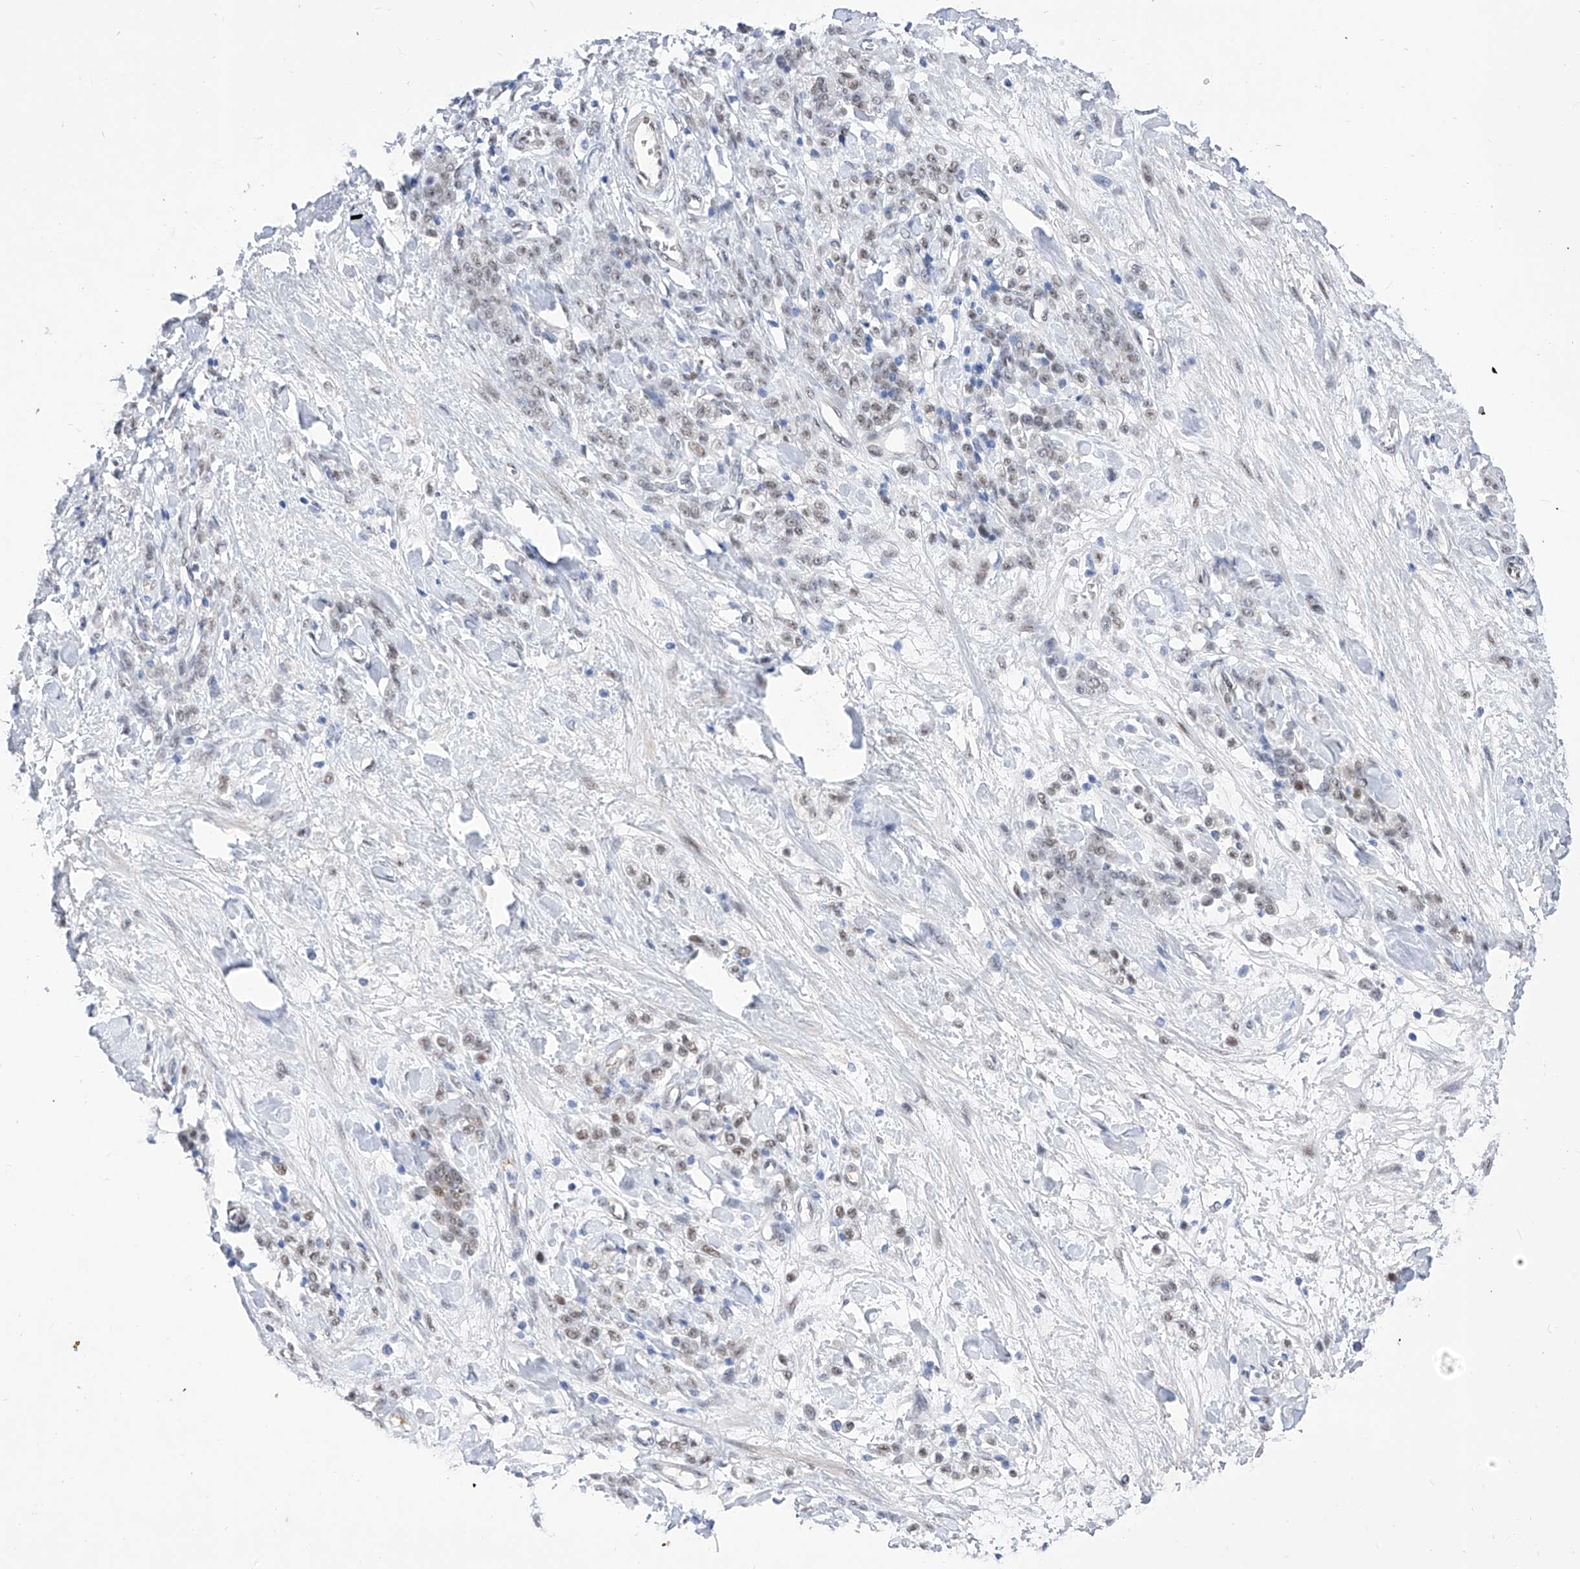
{"staining": {"intensity": "weak", "quantity": "25%-75%", "location": "nuclear"}, "tissue": "stomach cancer", "cell_type": "Tumor cells", "image_type": "cancer", "snomed": [{"axis": "morphology", "description": "Normal tissue, NOS"}, {"axis": "morphology", "description": "Adenocarcinoma, NOS"}, {"axis": "topography", "description": "Stomach"}], "caption": "IHC photomicrograph of neoplastic tissue: human stomach adenocarcinoma stained using immunohistochemistry (IHC) exhibits low levels of weak protein expression localized specifically in the nuclear of tumor cells, appearing as a nuclear brown color.", "gene": "ATN1", "patient": {"sex": "male", "age": 82}}